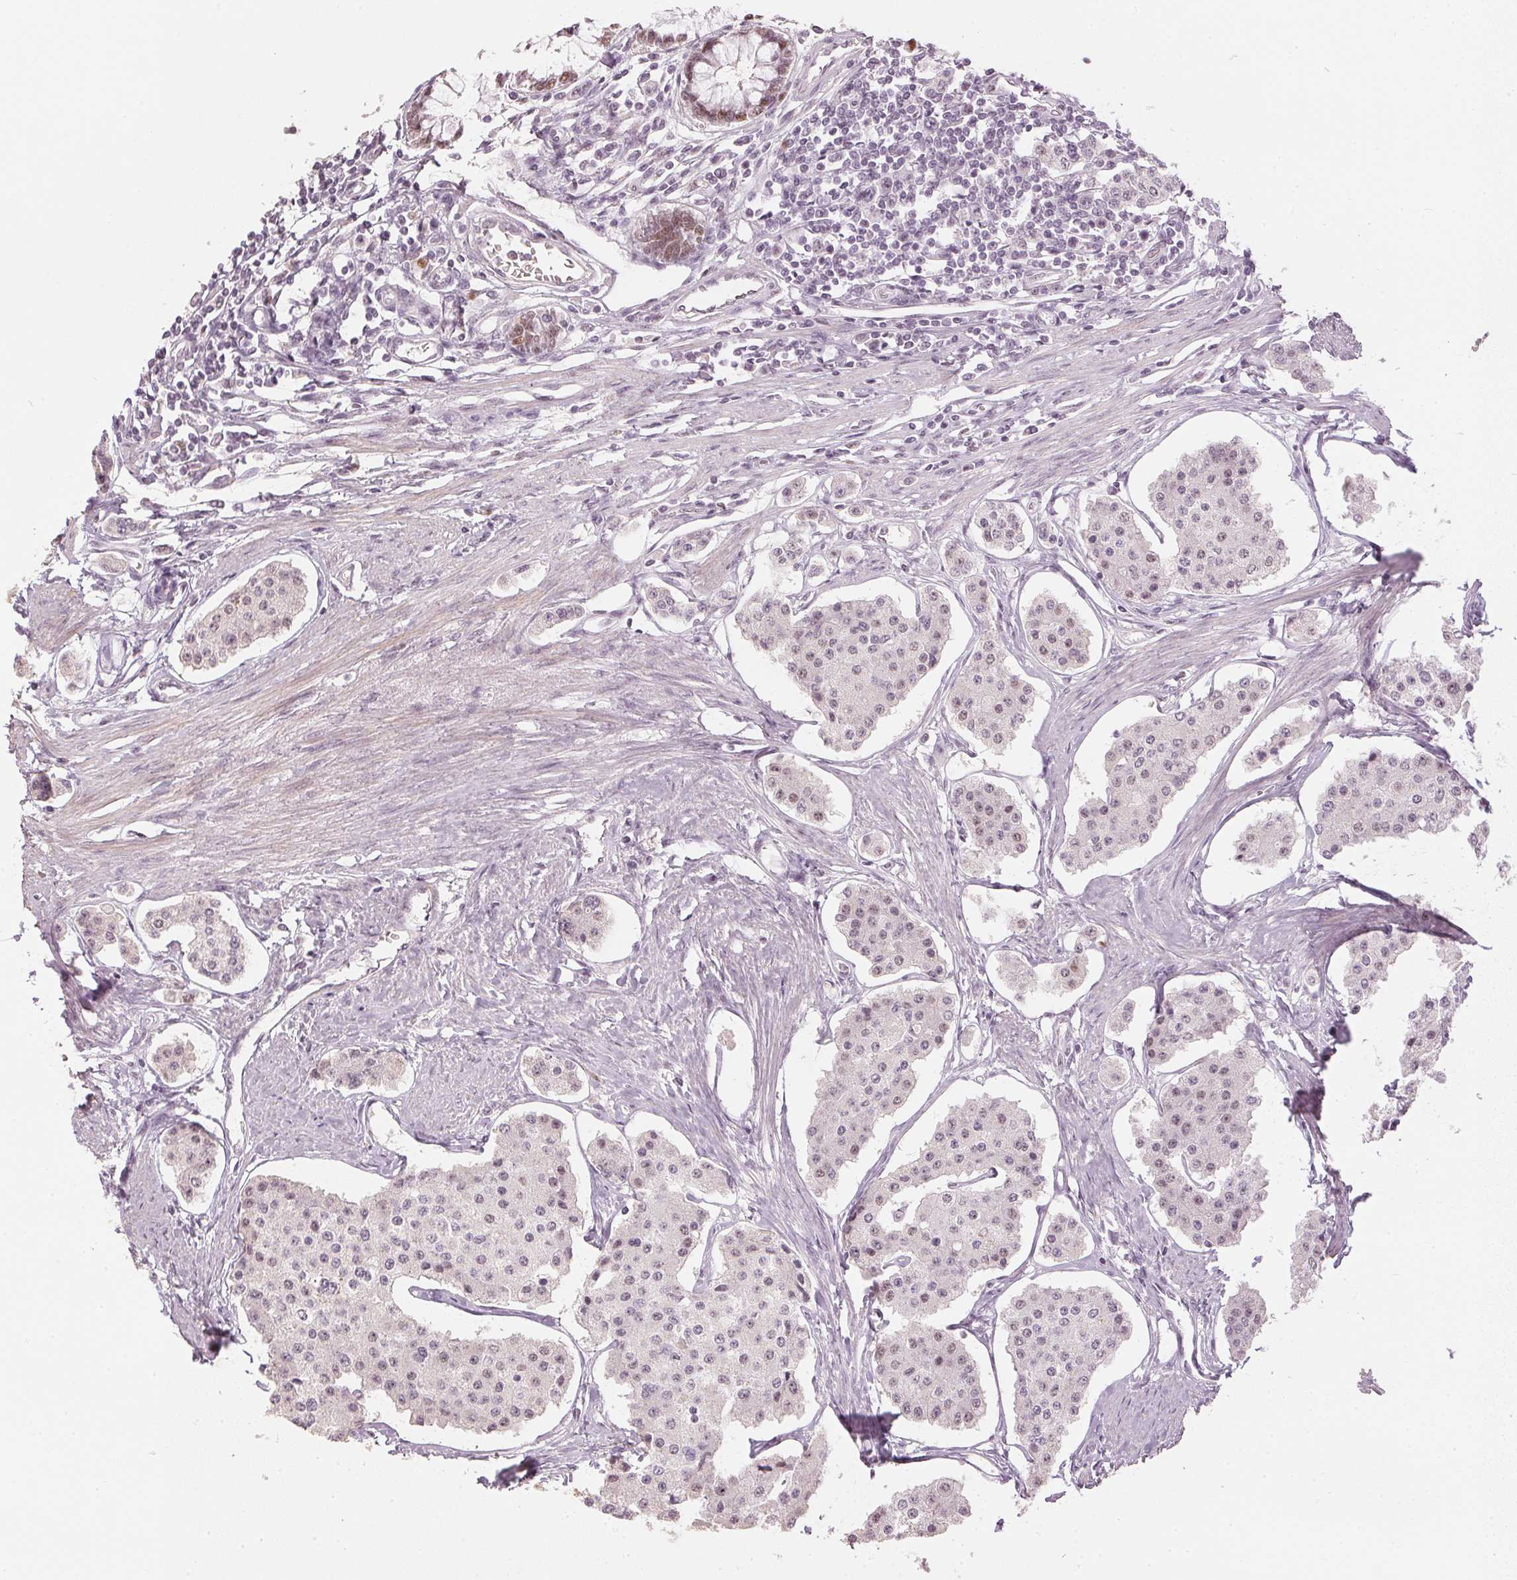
{"staining": {"intensity": "negative", "quantity": "none", "location": "none"}, "tissue": "carcinoid", "cell_type": "Tumor cells", "image_type": "cancer", "snomed": [{"axis": "morphology", "description": "Carcinoid, malignant, NOS"}, {"axis": "topography", "description": "Small intestine"}], "caption": "Immunohistochemistry histopathology image of neoplastic tissue: human malignant carcinoid stained with DAB exhibits no significant protein expression in tumor cells.", "gene": "SLC39A3", "patient": {"sex": "female", "age": 65}}